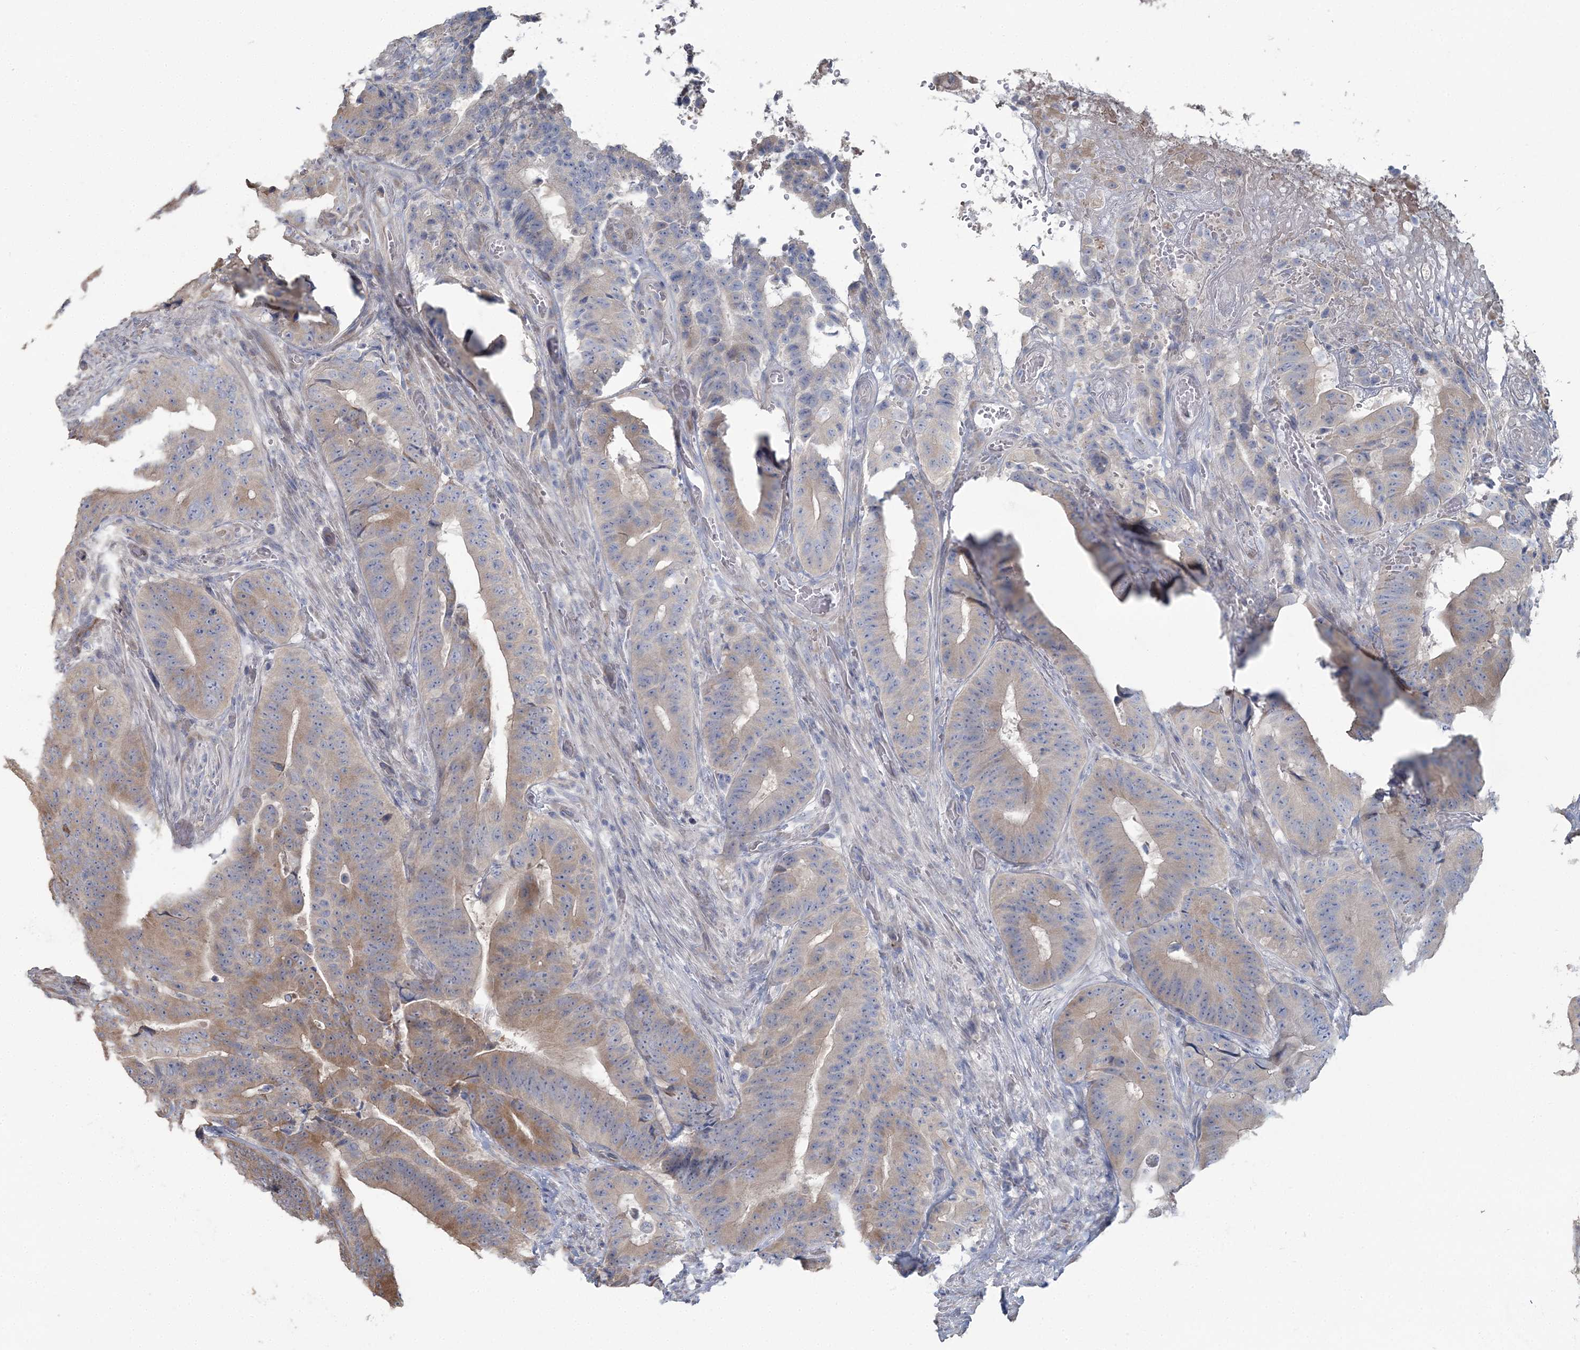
{"staining": {"intensity": "moderate", "quantity": "<25%", "location": "cytoplasmic/membranous"}, "tissue": "colorectal cancer", "cell_type": "Tumor cells", "image_type": "cancer", "snomed": [{"axis": "morphology", "description": "Adenocarcinoma, NOS"}, {"axis": "topography", "description": "Colon"}], "caption": "Colorectal cancer stained for a protein (brown) exhibits moderate cytoplasmic/membranous positive expression in about <25% of tumor cells.", "gene": "CMBL", "patient": {"sex": "male", "age": 83}}